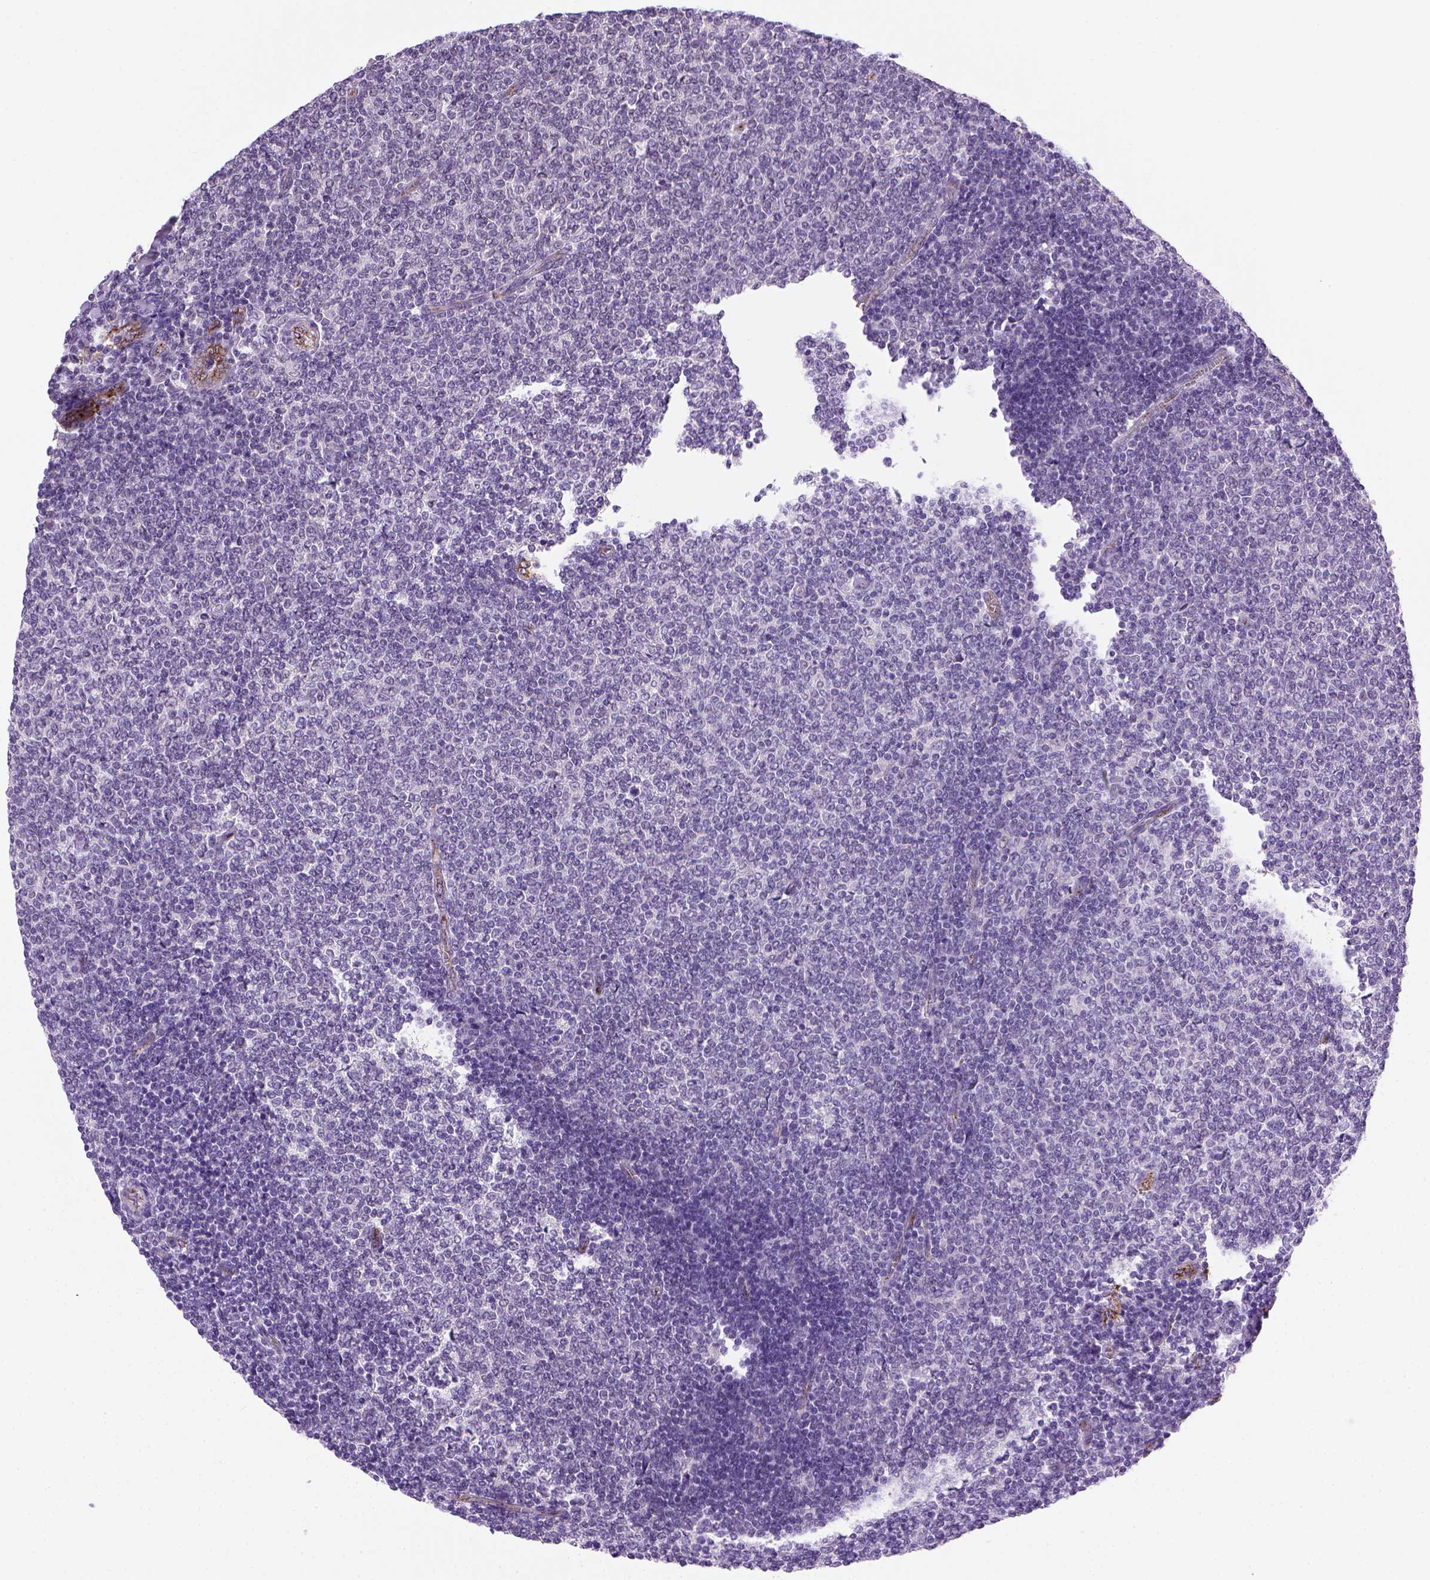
{"staining": {"intensity": "negative", "quantity": "none", "location": "none"}, "tissue": "lymphoma", "cell_type": "Tumor cells", "image_type": "cancer", "snomed": [{"axis": "morphology", "description": "Malignant lymphoma, non-Hodgkin's type, Low grade"}, {"axis": "topography", "description": "Lymph node"}], "caption": "There is no significant expression in tumor cells of low-grade malignant lymphoma, non-Hodgkin's type. The staining was performed using DAB (3,3'-diaminobenzidine) to visualize the protein expression in brown, while the nuclei were stained in blue with hematoxylin (Magnification: 20x).", "gene": "VWF", "patient": {"sex": "male", "age": 52}}